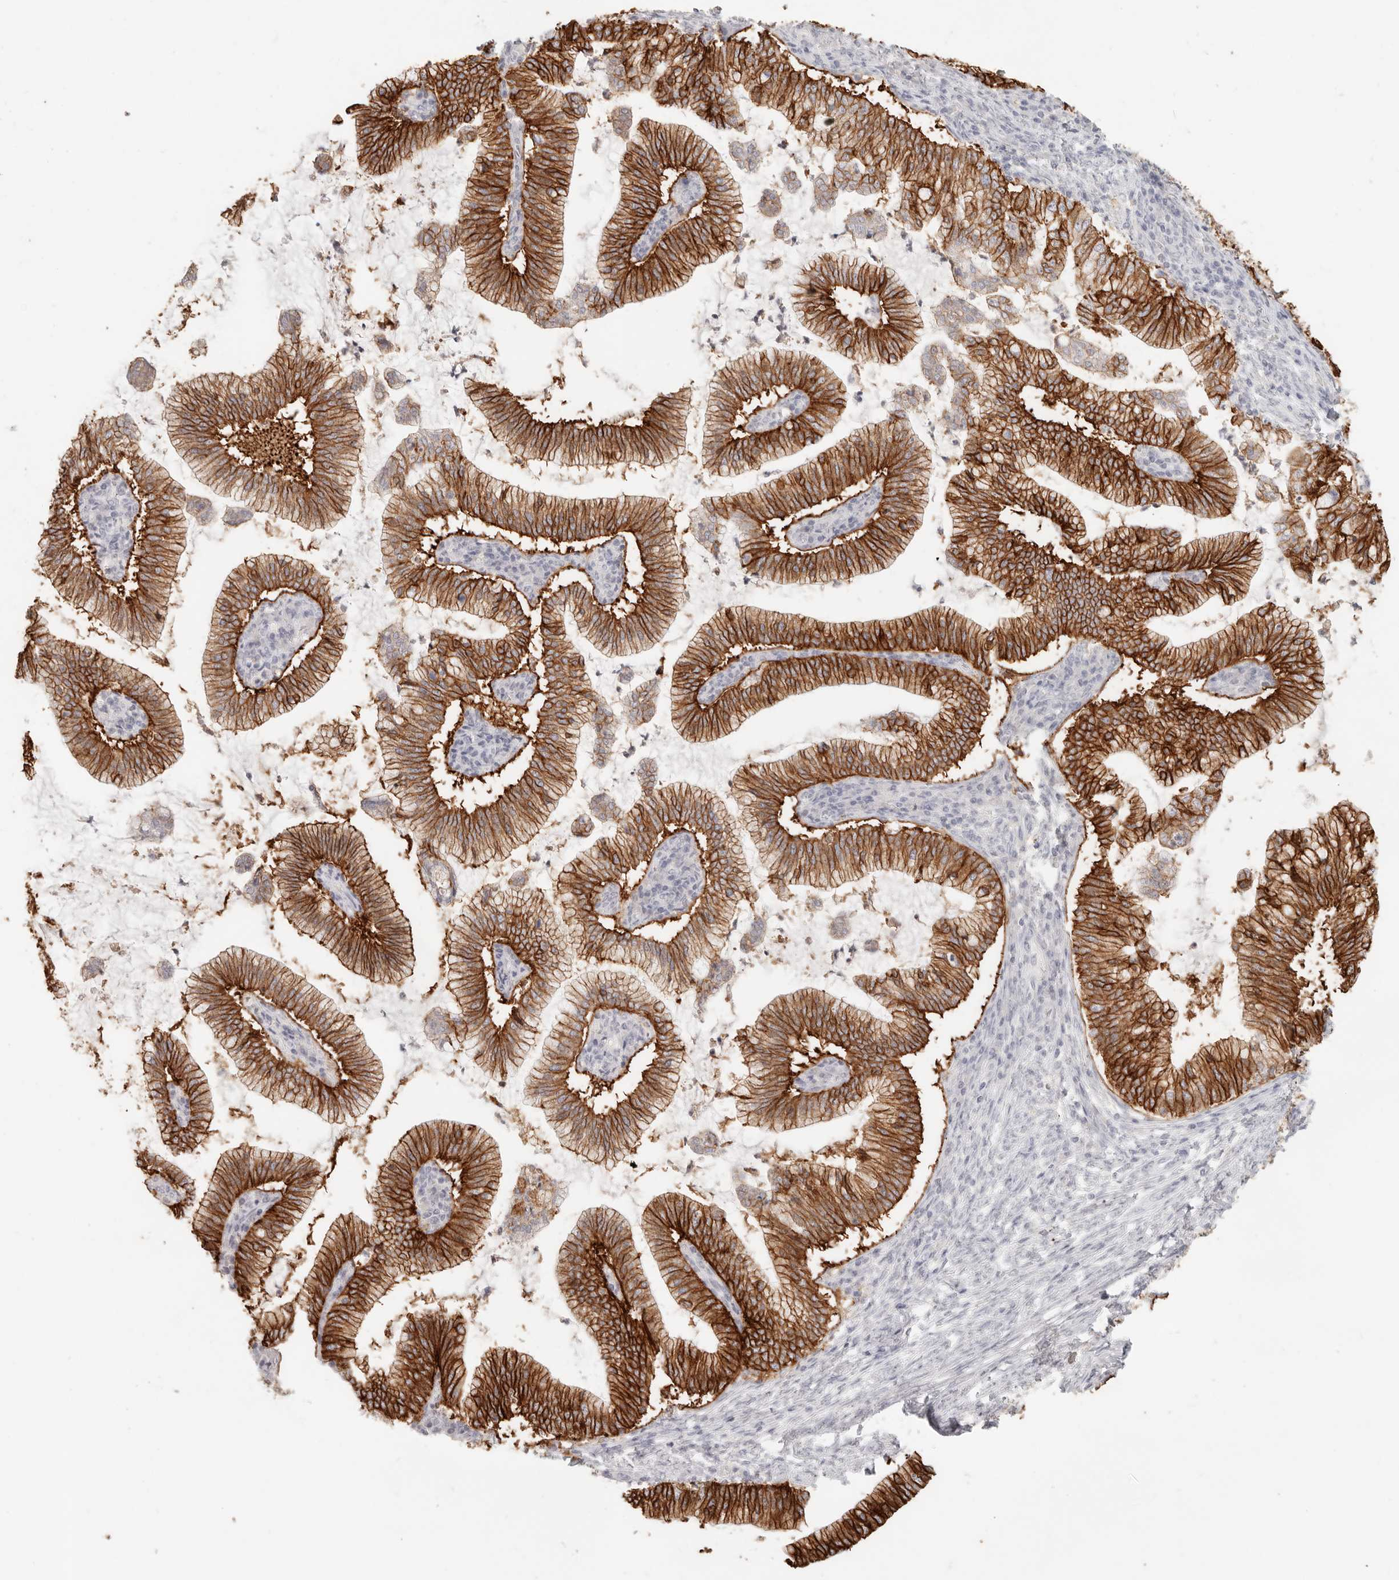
{"staining": {"intensity": "strong", "quantity": ">75%", "location": "cytoplasmic/membranous"}, "tissue": "cervical cancer", "cell_type": "Tumor cells", "image_type": "cancer", "snomed": [{"axis": "morphology", "description": "Adenocarcinoma, NOS"}, {"axis": "topography", "description": "Cervix"}], "caption": "Protein staining demonstrates strong cytoplasmic/membranous positivity in about >75% of tumor cells in cervical cancer.", "gene": "EPCAM", "patient": {"sex": "female", "age": 36}}